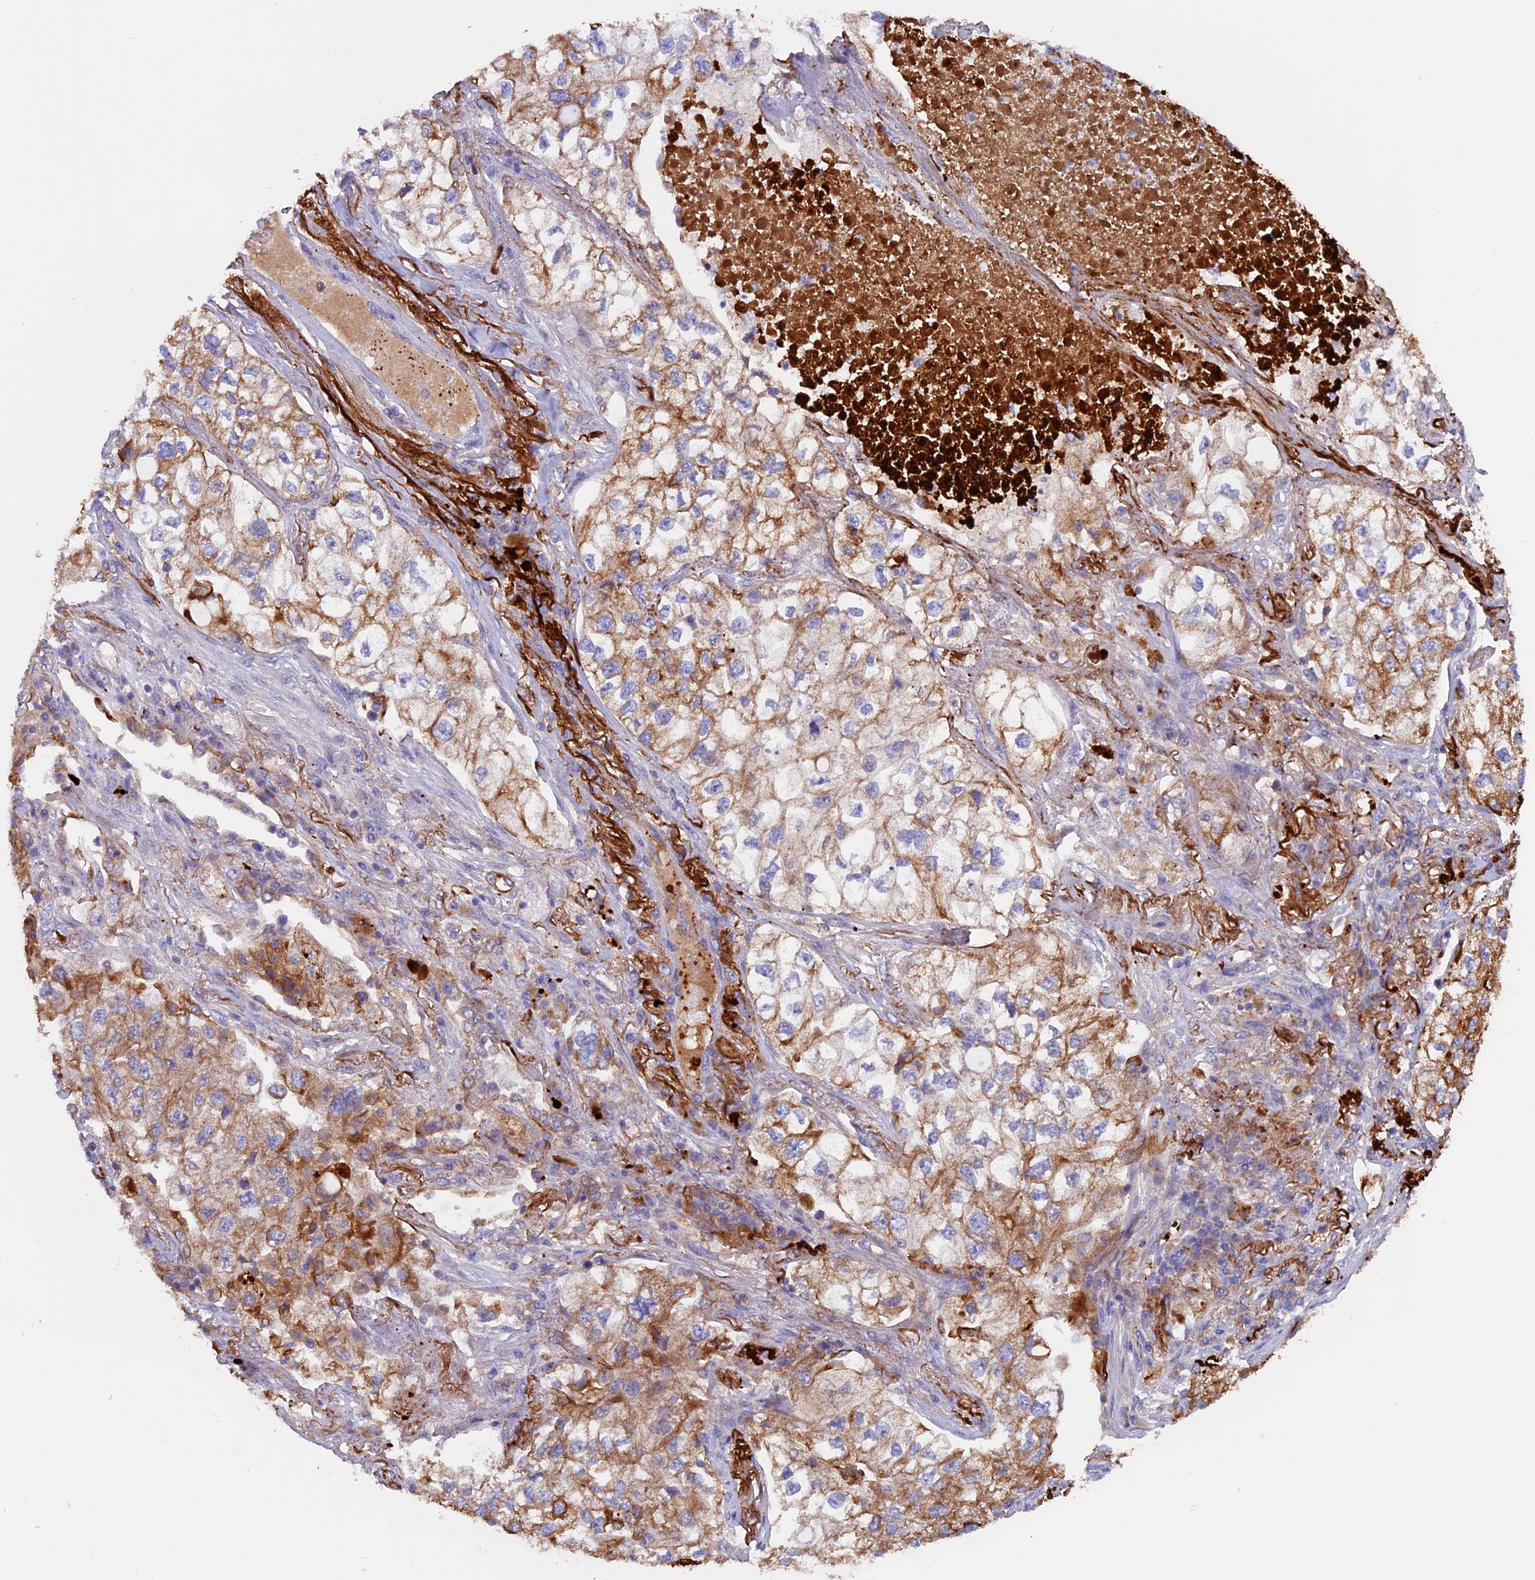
{"staining": {"intensity": "moderate", "quantity": ">75%", "location": "cytoplasmic/membranous"}, "tissue": "lung cancer", "cell_type": "Tumor cells", "image_type": "cancer", "snomed": [{"axis": "morphology", "description": "Adenocarcinoma, NOS"}, {"axis": "topography", "description": "Lung"}], "caption": "DAB immunohistochemical staining of lung cancer (adenocarcinoma) reveals moderate cytoplasmic/membranous protein expression in approximately >75% of tumor cells.", "gene": "PTPN9", "patient": {"sex": "male", "age": 63}}